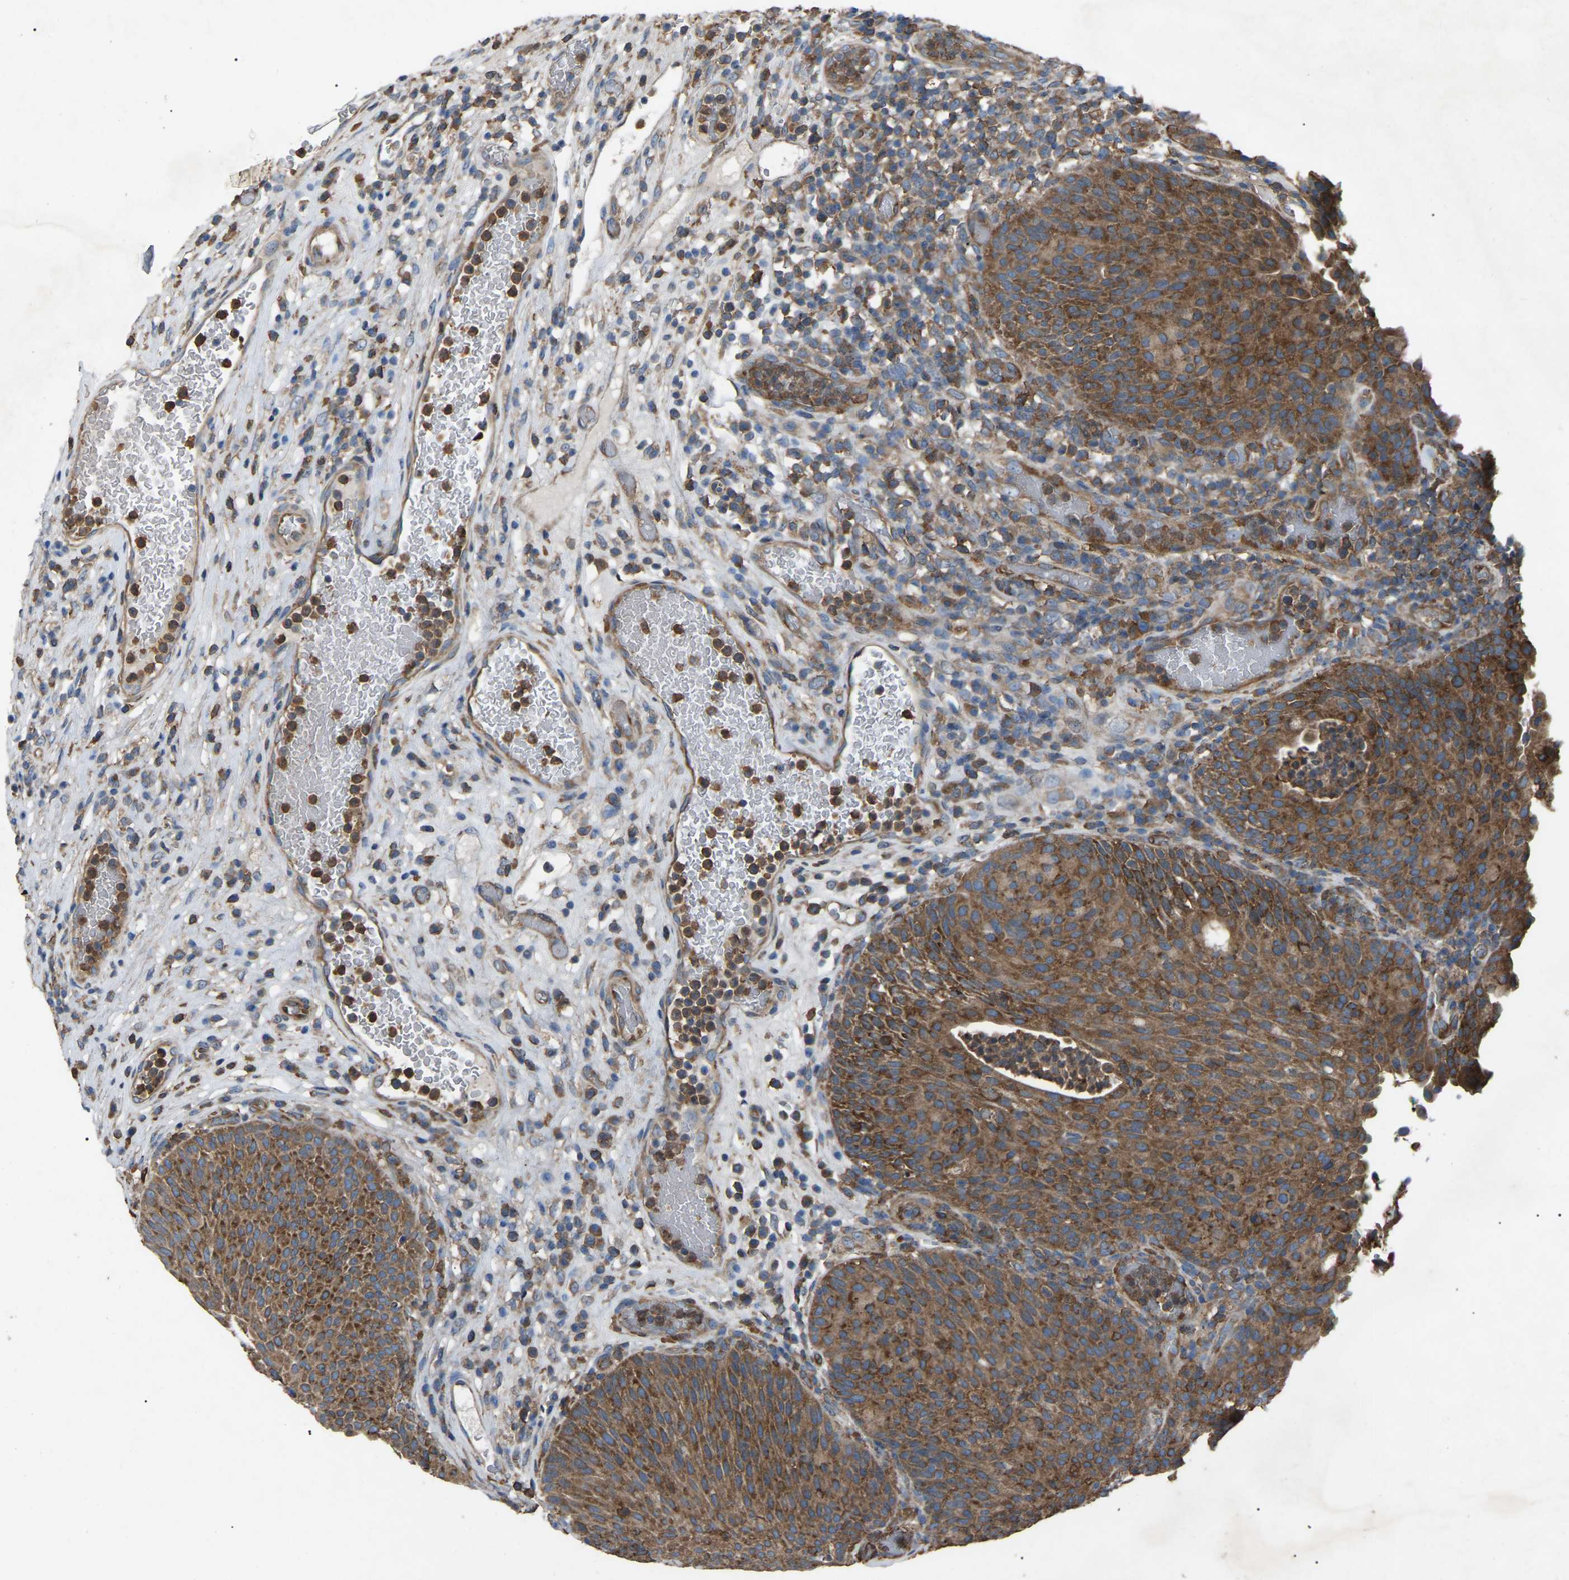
{"staining": {"intensity": "strong", "quantity": ">75%", "location": "cytoplasmic/membranous"}, "tissue": "urothelial cancer", "cell_type": "Tumor cells", "image_type": "cancer", "snomed": [{"axis": "morphology", "description": "Urothelial carcinoma, Low grade"}, {"axis": "topography", "description": "Urinary bladder"}], "caption": "A histopathology image of urothelial cancer stained for a protein displays strong cytoplasmic/membranous brown staining in tumor cells.", "gene": "AIMP1", "patient": {"sex": "female", "age": 75}}